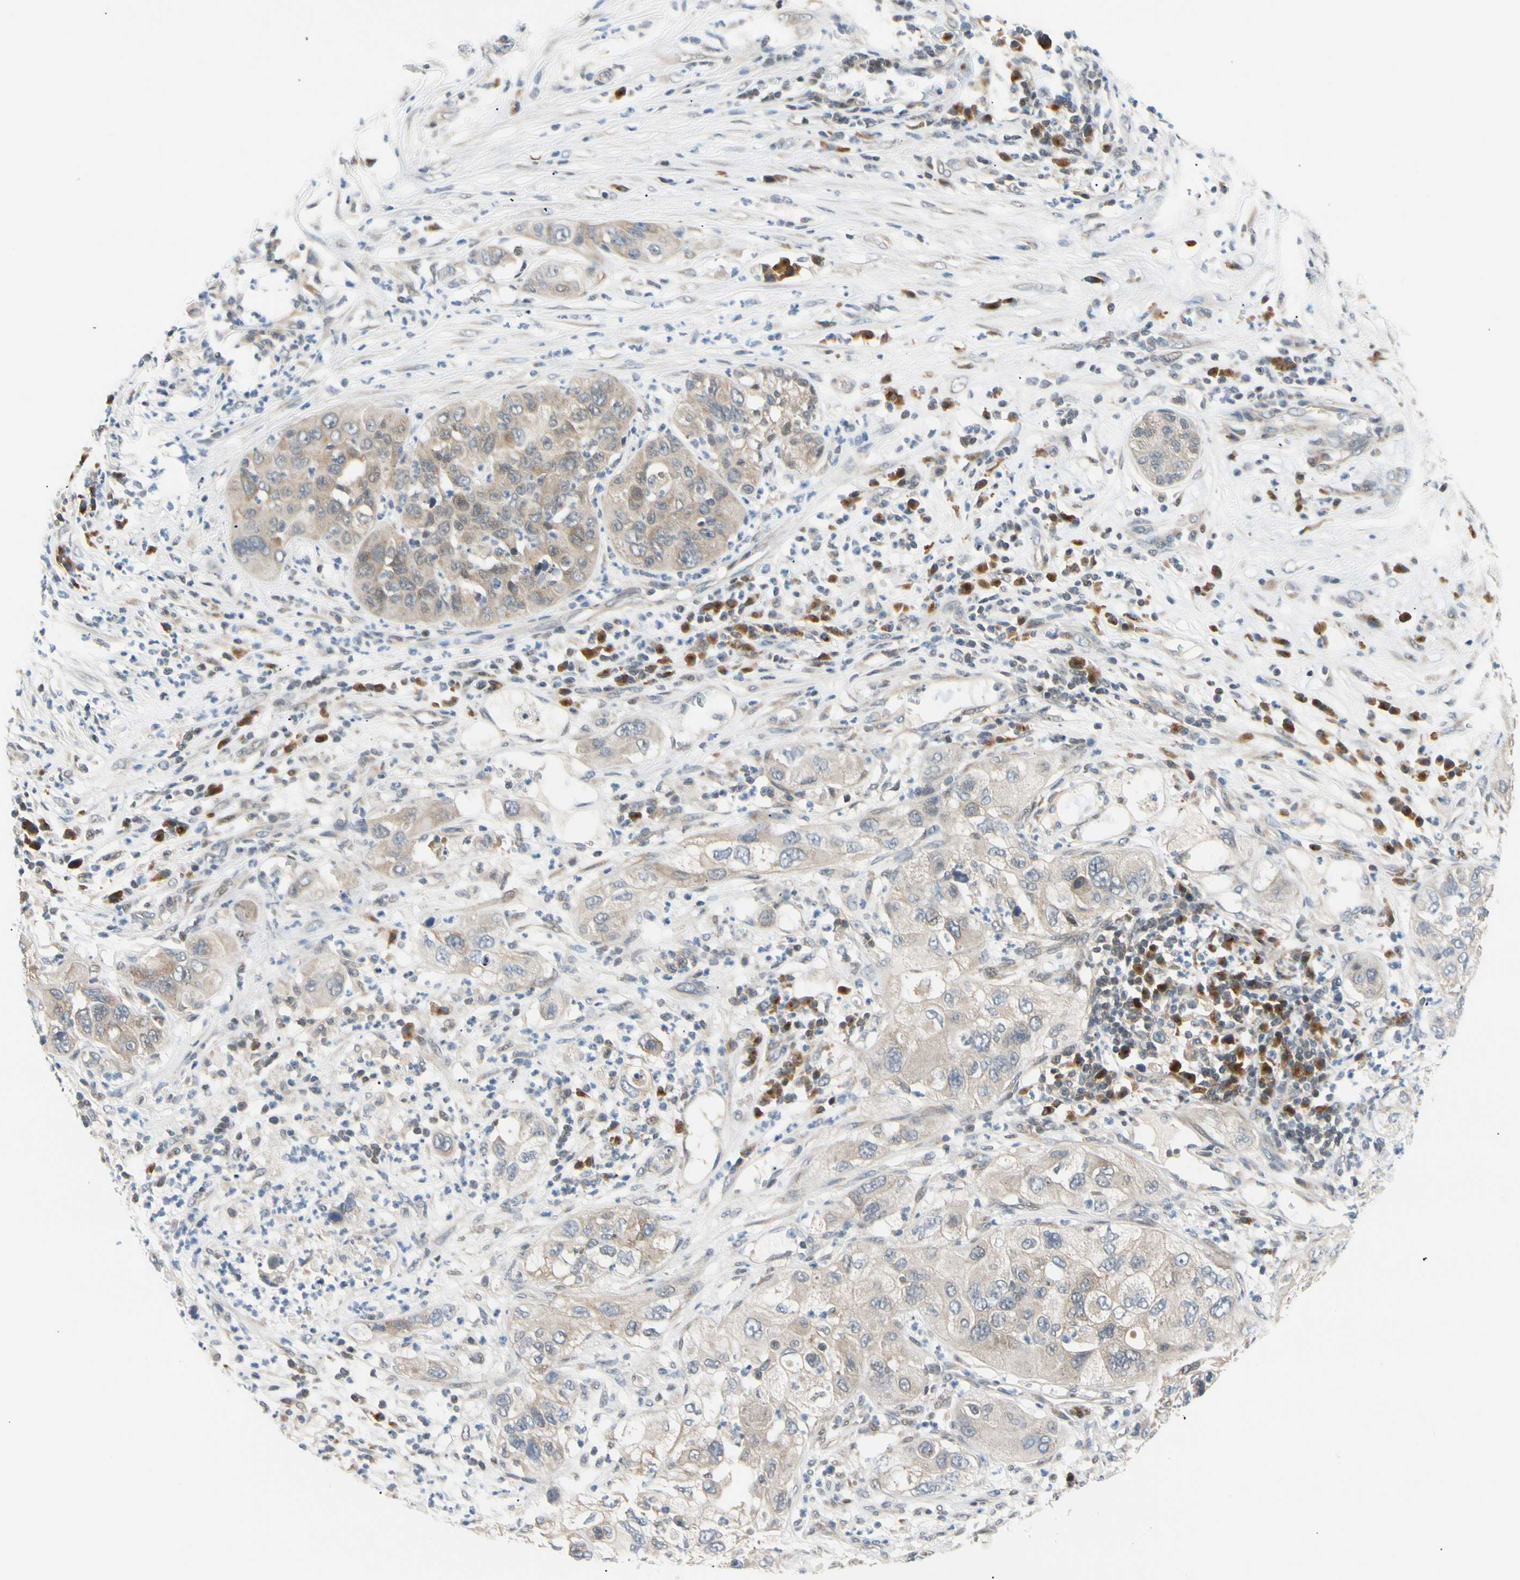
{"staining": {"intensity": "weak", "quantity": "25%-75%", "location": "cytoplasmic/membranous"}, "tissue": "pancreatic cancer", "cell_type": "Tumor cells", "image_type": "cancer", "snomed": [{"axis": "morphology", "description": "Adenocarcinoma, NOS"}, {"axis": "topography", "description": "Pancreas"}], "caption": "A high-resolution histopathology image shows immunohistochemistry (IHC) staining of pancreatic cancer (adenocarcinoma), which demonstrates weak cytoplasmic/membranous expression in approximately 25%-75% of tumor cells.", "gene": "SEC23B", "patient": {"sex": "female", "age": 78}}